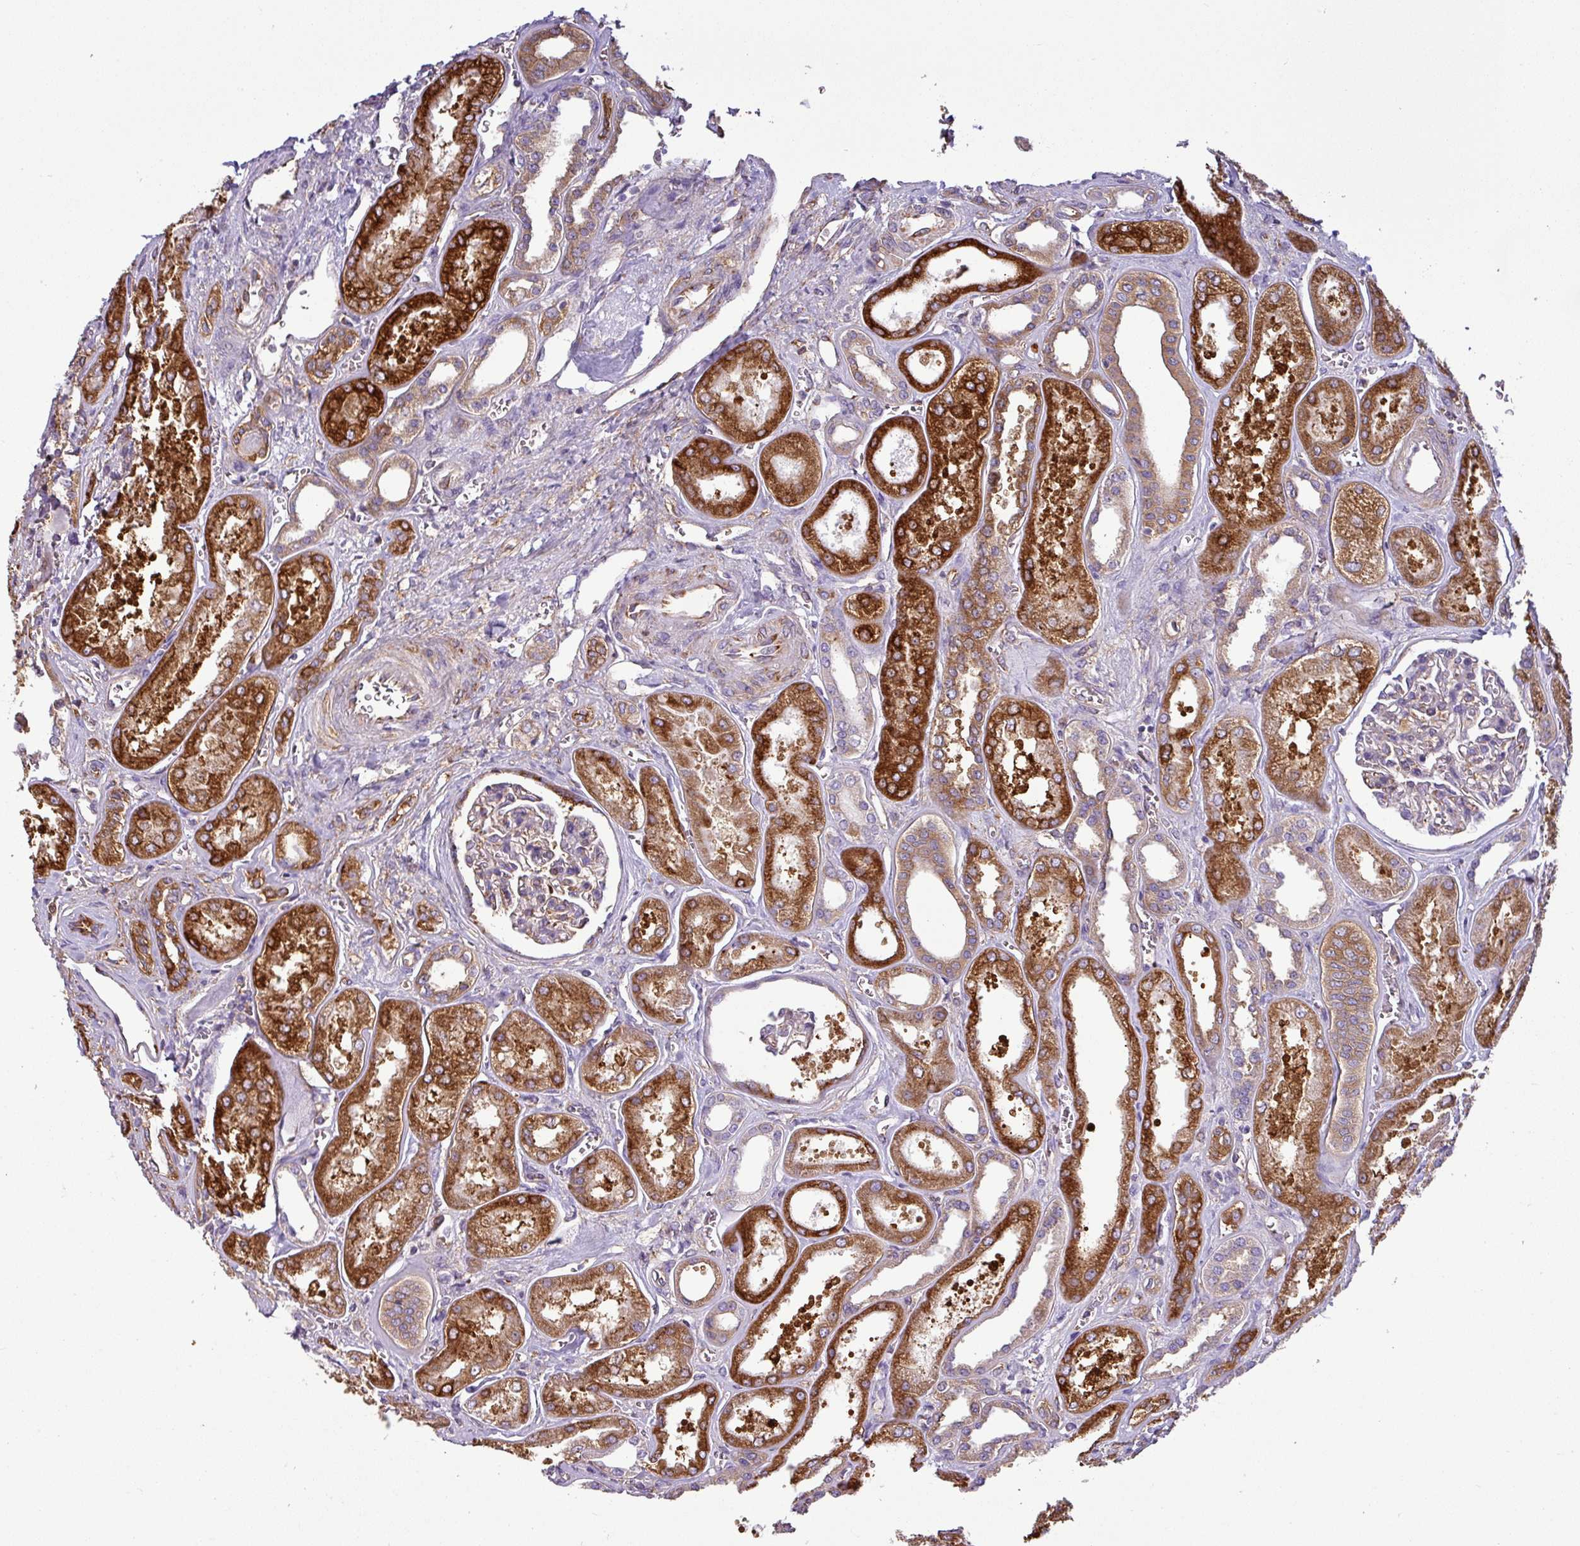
{"staining": {"intensity": "weak", "quantity": "<25%", "location": "cytoplasmic/membranous"}, "tissue": "kidney", "cell_type": "Cells in glomeruli", "image_type": "normal", "snomed": [{"axis": "morphology", "description": "Normal tissue, NOS"}, {"axis": "morphology", "description": "Adenocarcinoma, NOS"}, {"axis": "topography", "description": "Kidney"}], "caption": "Immunohistochemistry image of normal kidney stained for a protein (brown), which exhibits no expression in cells in glomeruli. (Brightfield microscopy of DAB immunohistochemistry at high magnification).", "gene": "XNDC1N", "patient": {"sex": "female", "age": 68}}